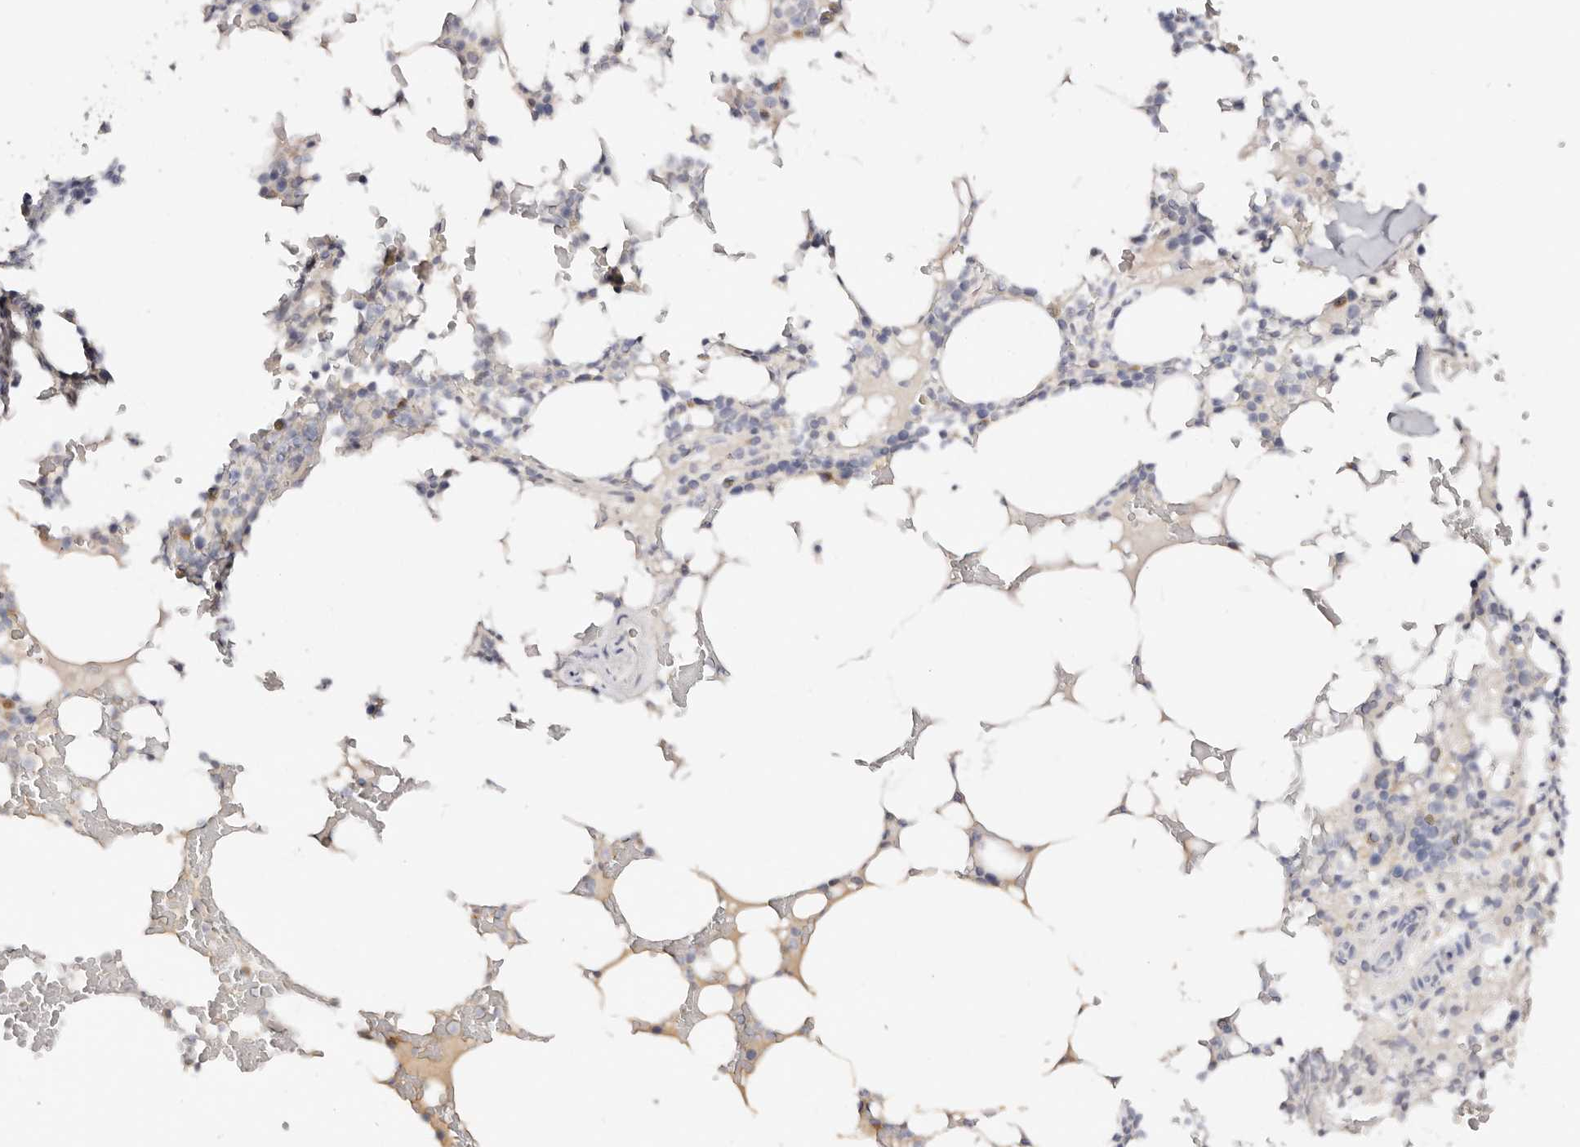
{"staining": {"intensity": "negative", "quantity": "none", "location": "none"}, "tissue": "bone marrow", "cell_type": "Hematopoietic cells", "image_type": "normal", "snomed": [{"axis": "morphology", "description": "Normal tissue, NOS"}, {"axis": "topography", "description": "Bone marrow"}], "caption": "Immunohistochemistry (IHC) micrograph of unremarkable bone marrow: human bone marrow stained with DAB (3,3'-diaminobenzidine) shows no significant protein expression in hematopoietic cells.", "gene": "DNASE1", "patient": {"sex": "male", "age": 58}}